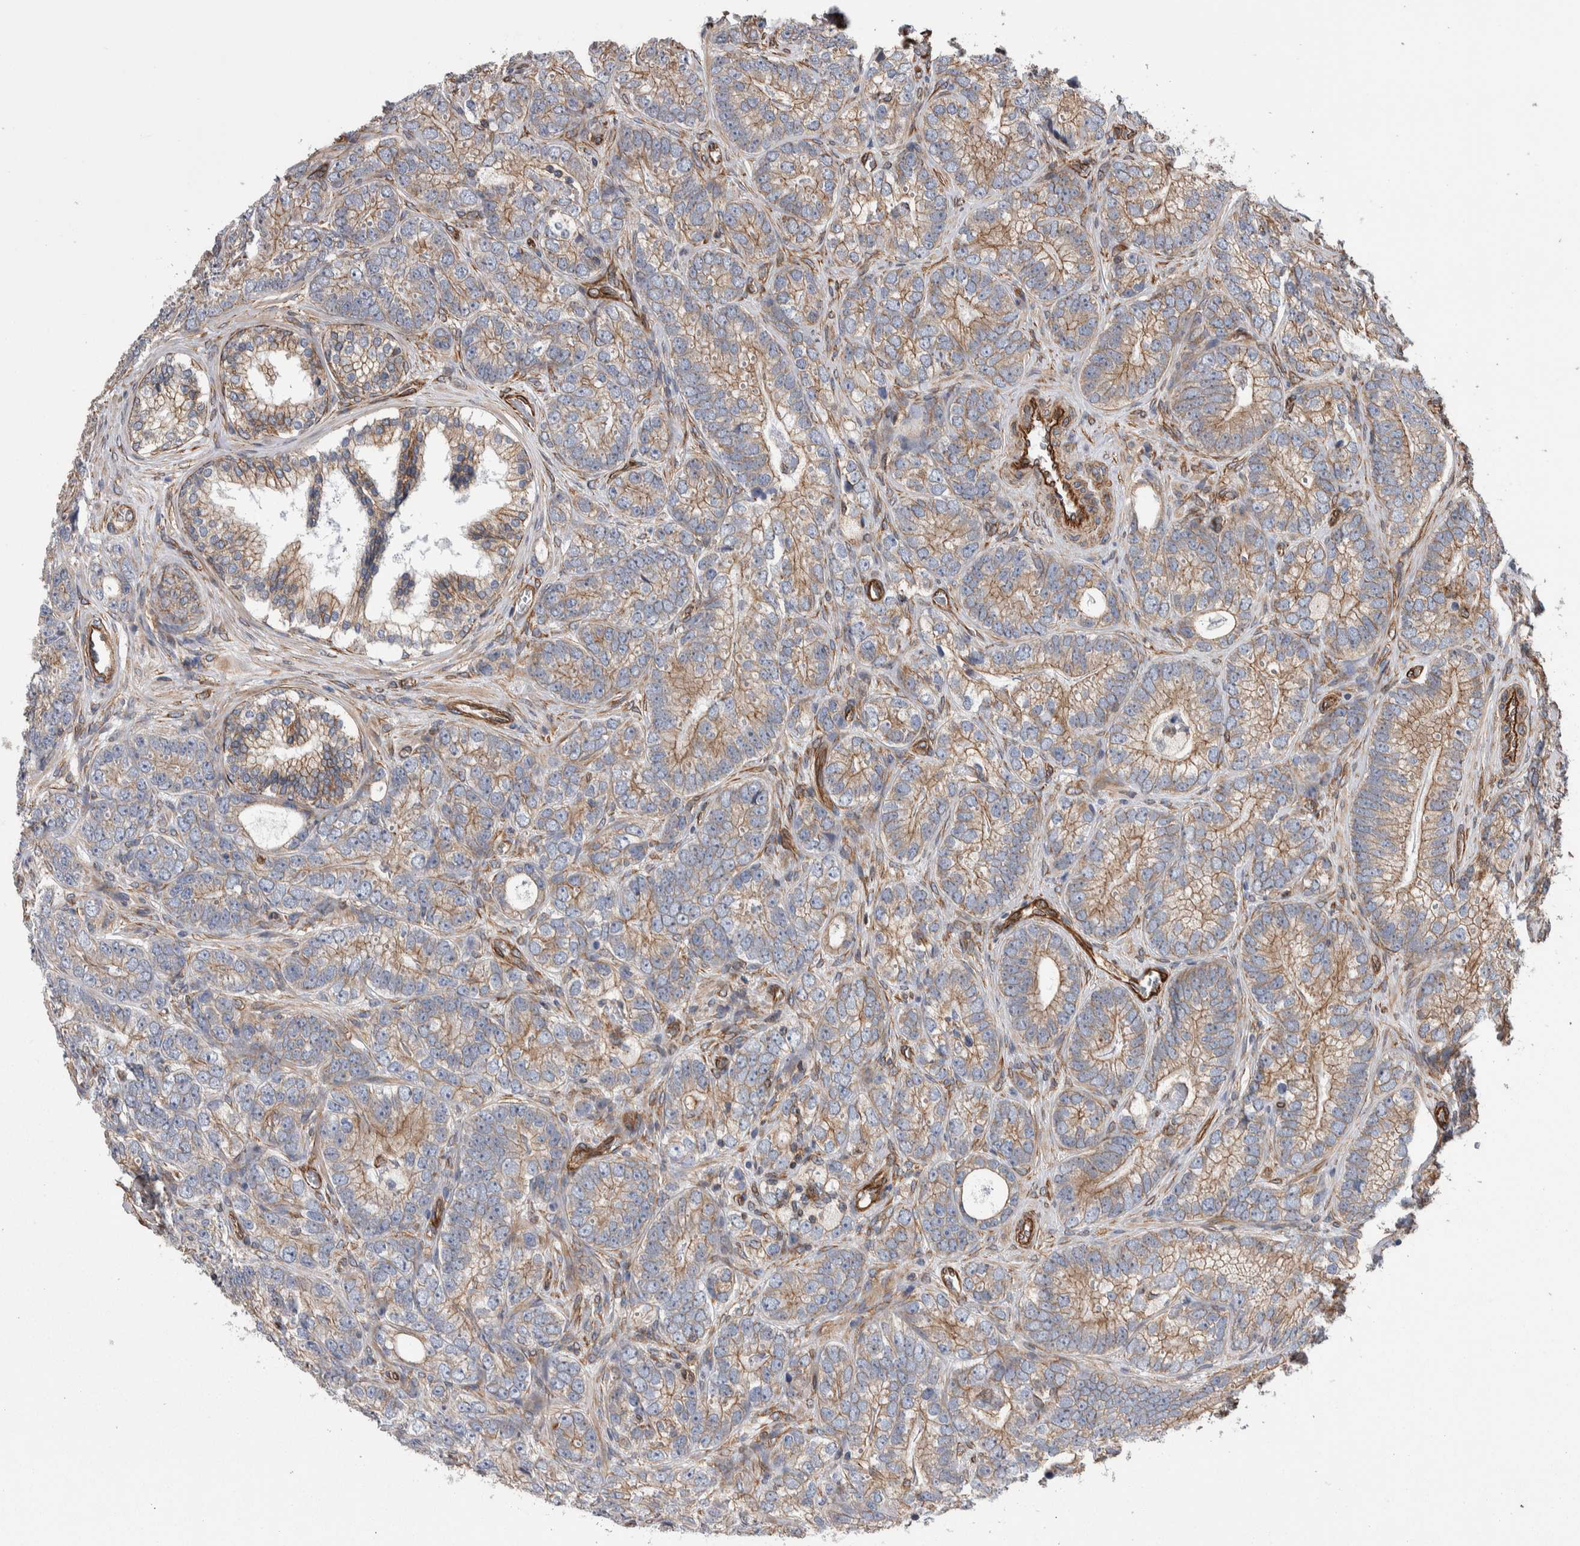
{"staining": {"intensity": "moderate", "quantity": ">75%", "location": "cytoplasmic/membranous"}, "tissue": "prostate cancer", "cell_type": "Tumor cells", "image_type": "cancer", "snomed": [{"axis": "morphology", "description": "Adenocarcinoma, High grade"}, {"axis": "topography", "description": "Prostate"}], "caption": "The histopathology image displays a brown stain indicating the presence of a protein in the cytoplasmic/membranous of tumor cells in prostate cancer.", "gene": "KIF12", "patient": {"sex": "male", "age": 56}}